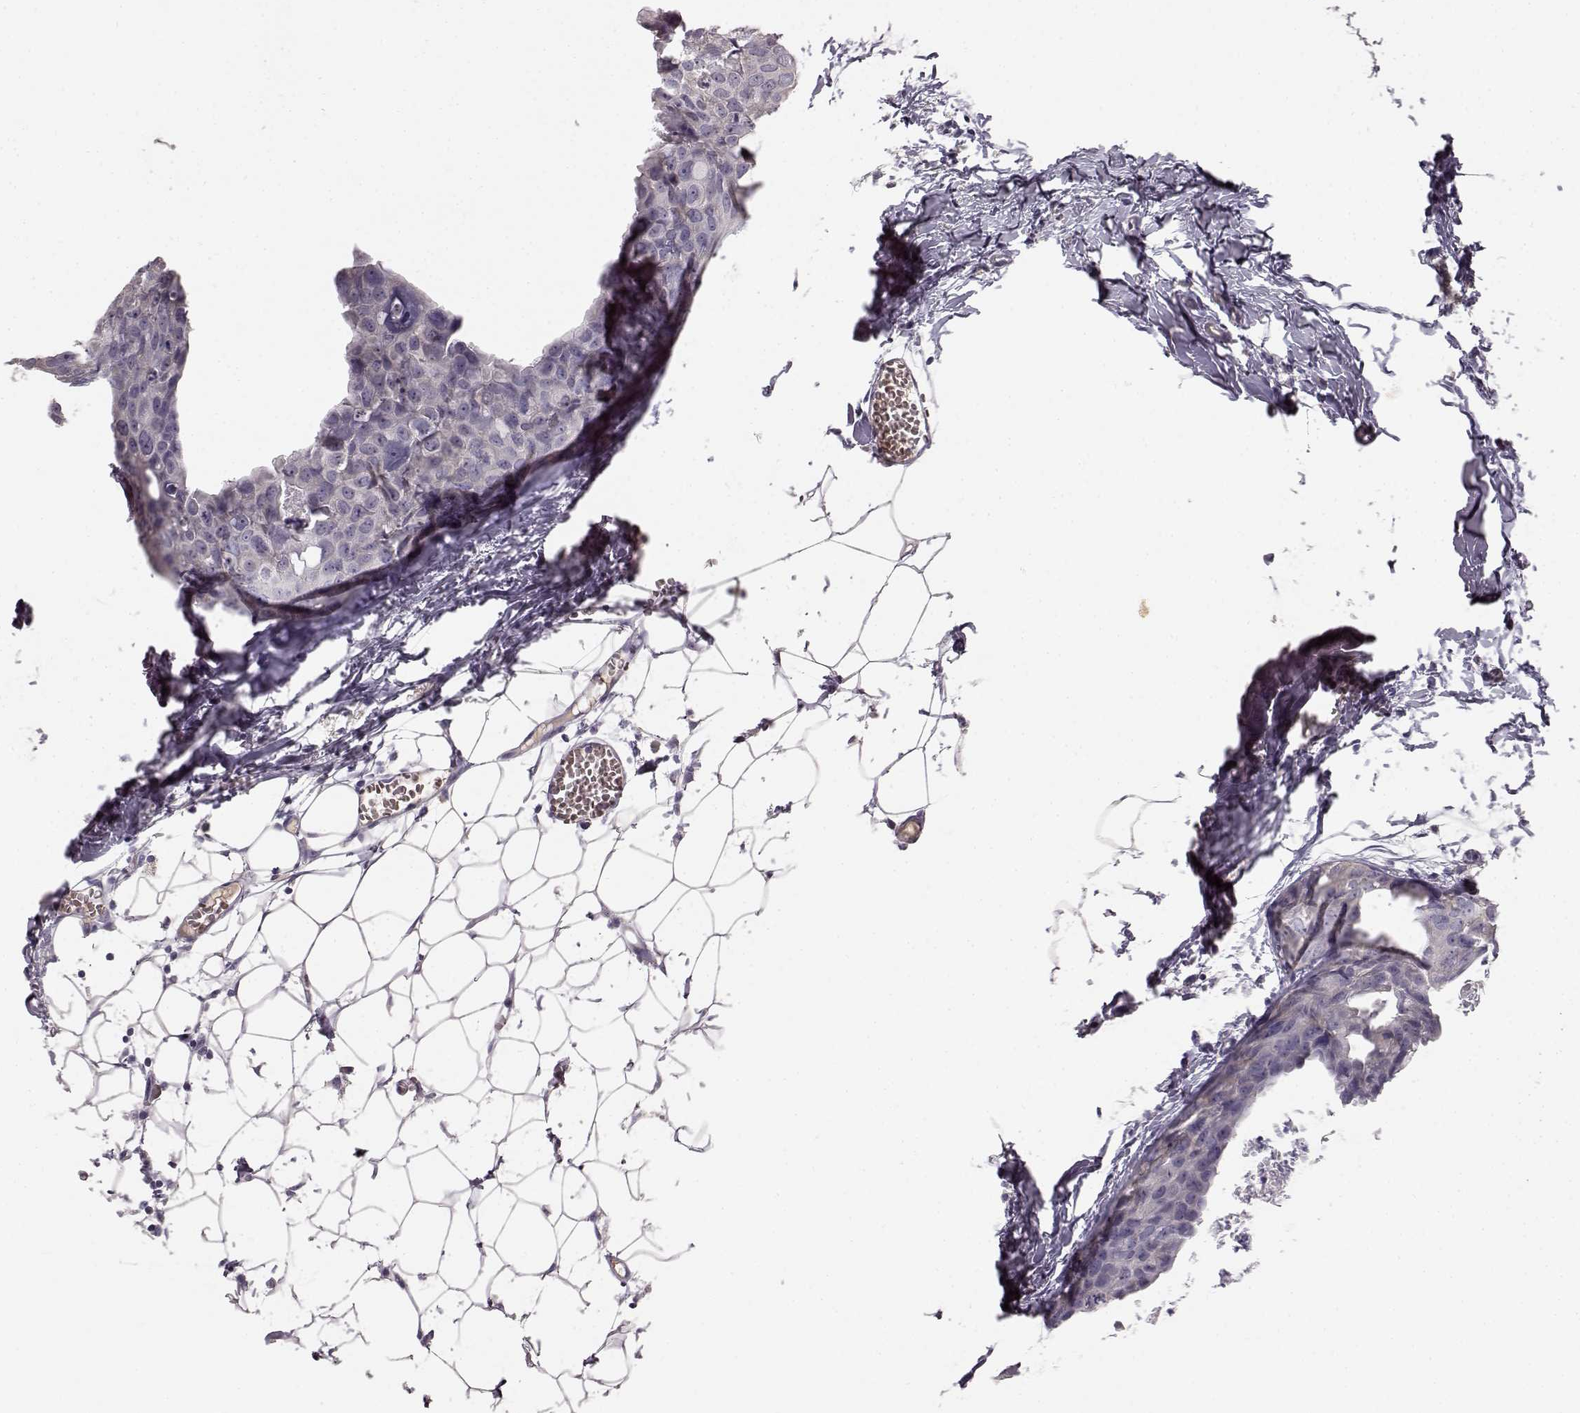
{"staining": {"intensity": "negative", "quantity": "none", "location": "none"}, "tissue": "breast cancer", "cell_type": "Tumor cells", "image_type": "cancer", "snomed": [{"axis": "morphology", "description": "Duct carcinoma"}, {"axis": "topography", "description": "Breast"}], "caption": "Infiltrating ductal carcinoma (breast) stained for a protein using IHC demonstrates no positivity tumor cells.", "gene": "BFSP2", "patient": {"sex": "female", "age": 38}}